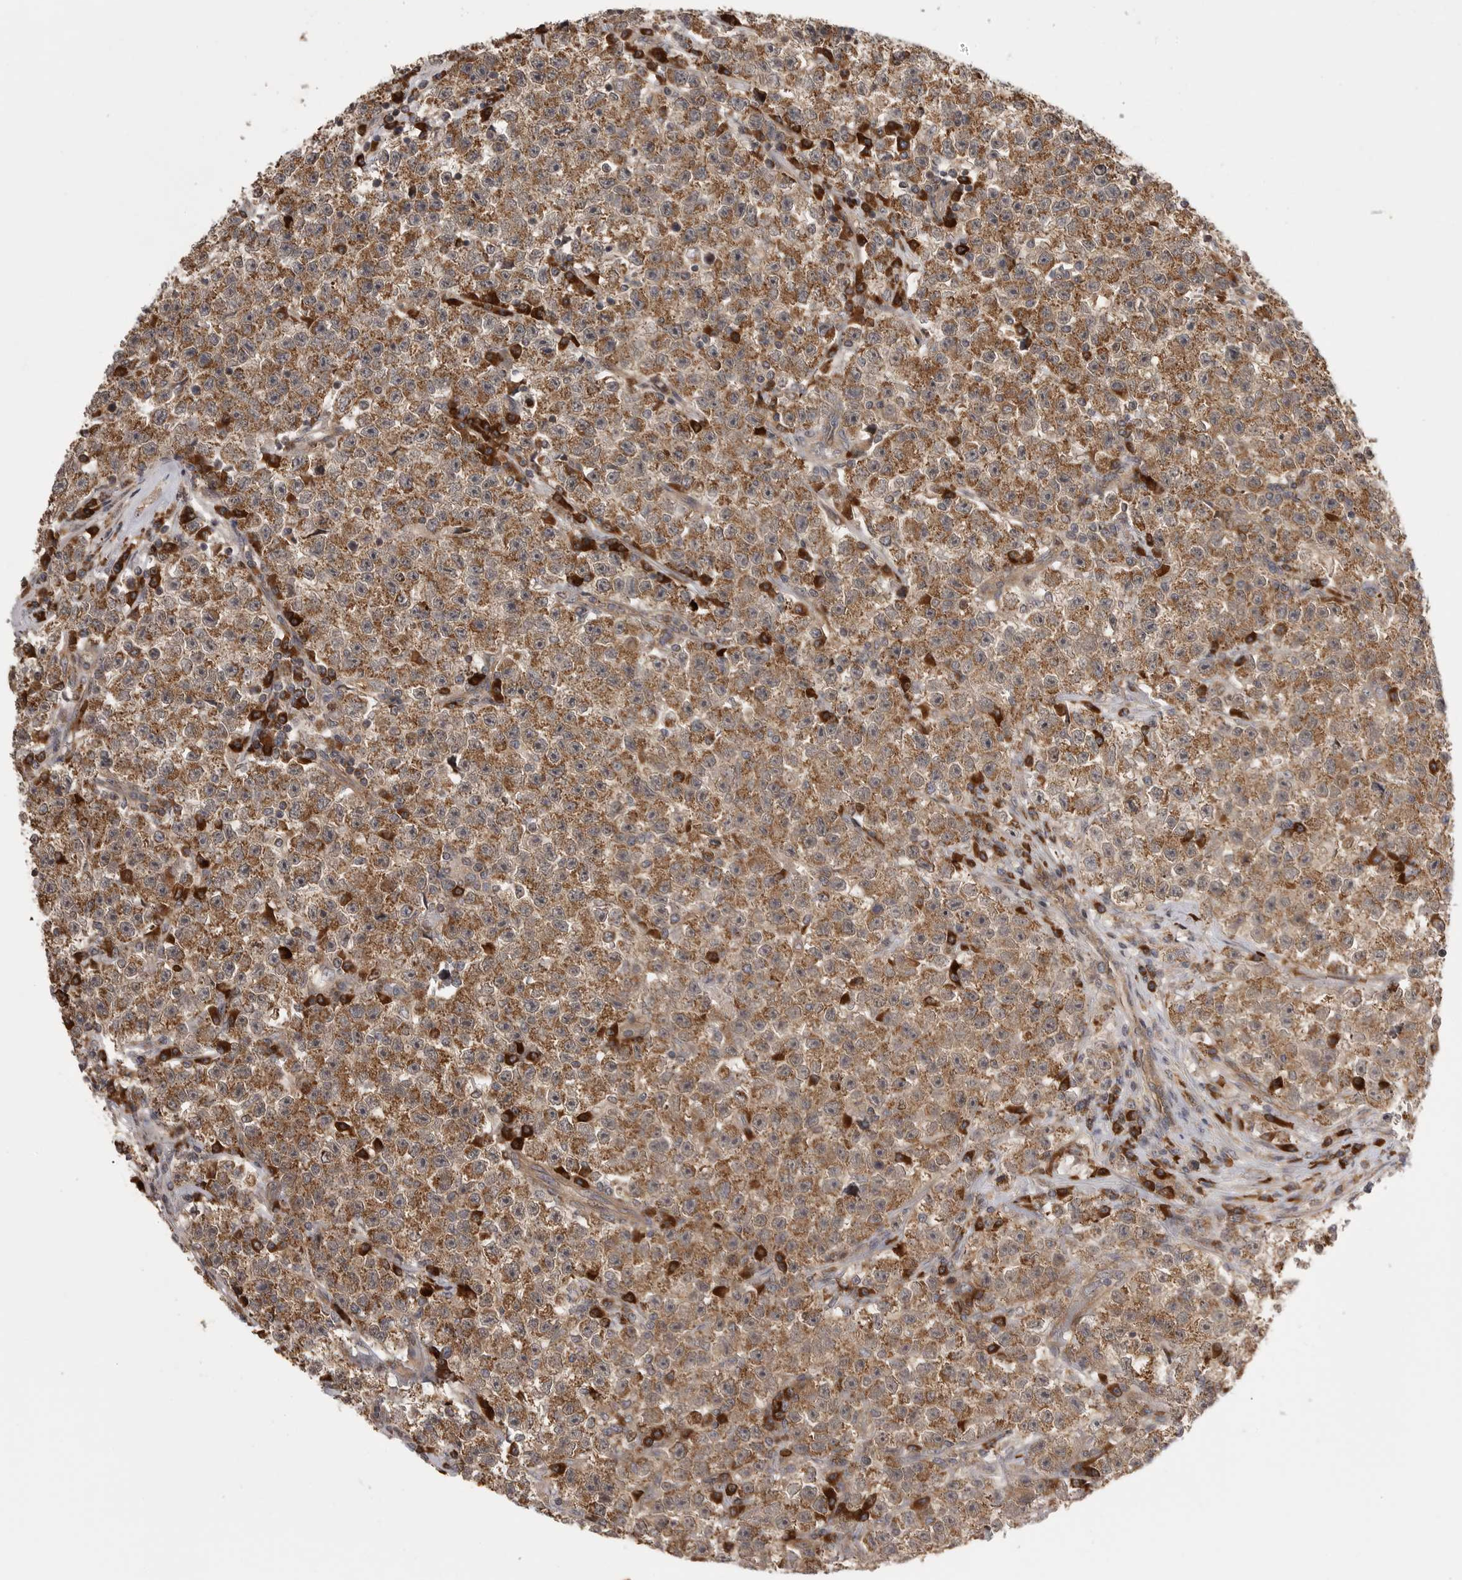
{"staining": {"intensity": "moderate", "quantity": ">75%", "location": "cytoplasmic/membranous"}, "tissue": "testis cancer", "cell_type": "Tumor cells", "image_type": "cancer", "snomed": [{"axis": "morphology", "description": "Seminoma, NOS"}, {"axis": "topography", "description": "Testis"}], "caption": "Testis cancer (seminoma) stained for a protein (brown) exhibits moderate cytoplasmic/membranous positive expression in about >75% of tumor cells.", "gene": "OXR1", "patient": {"sex": "male", "age": 22}}